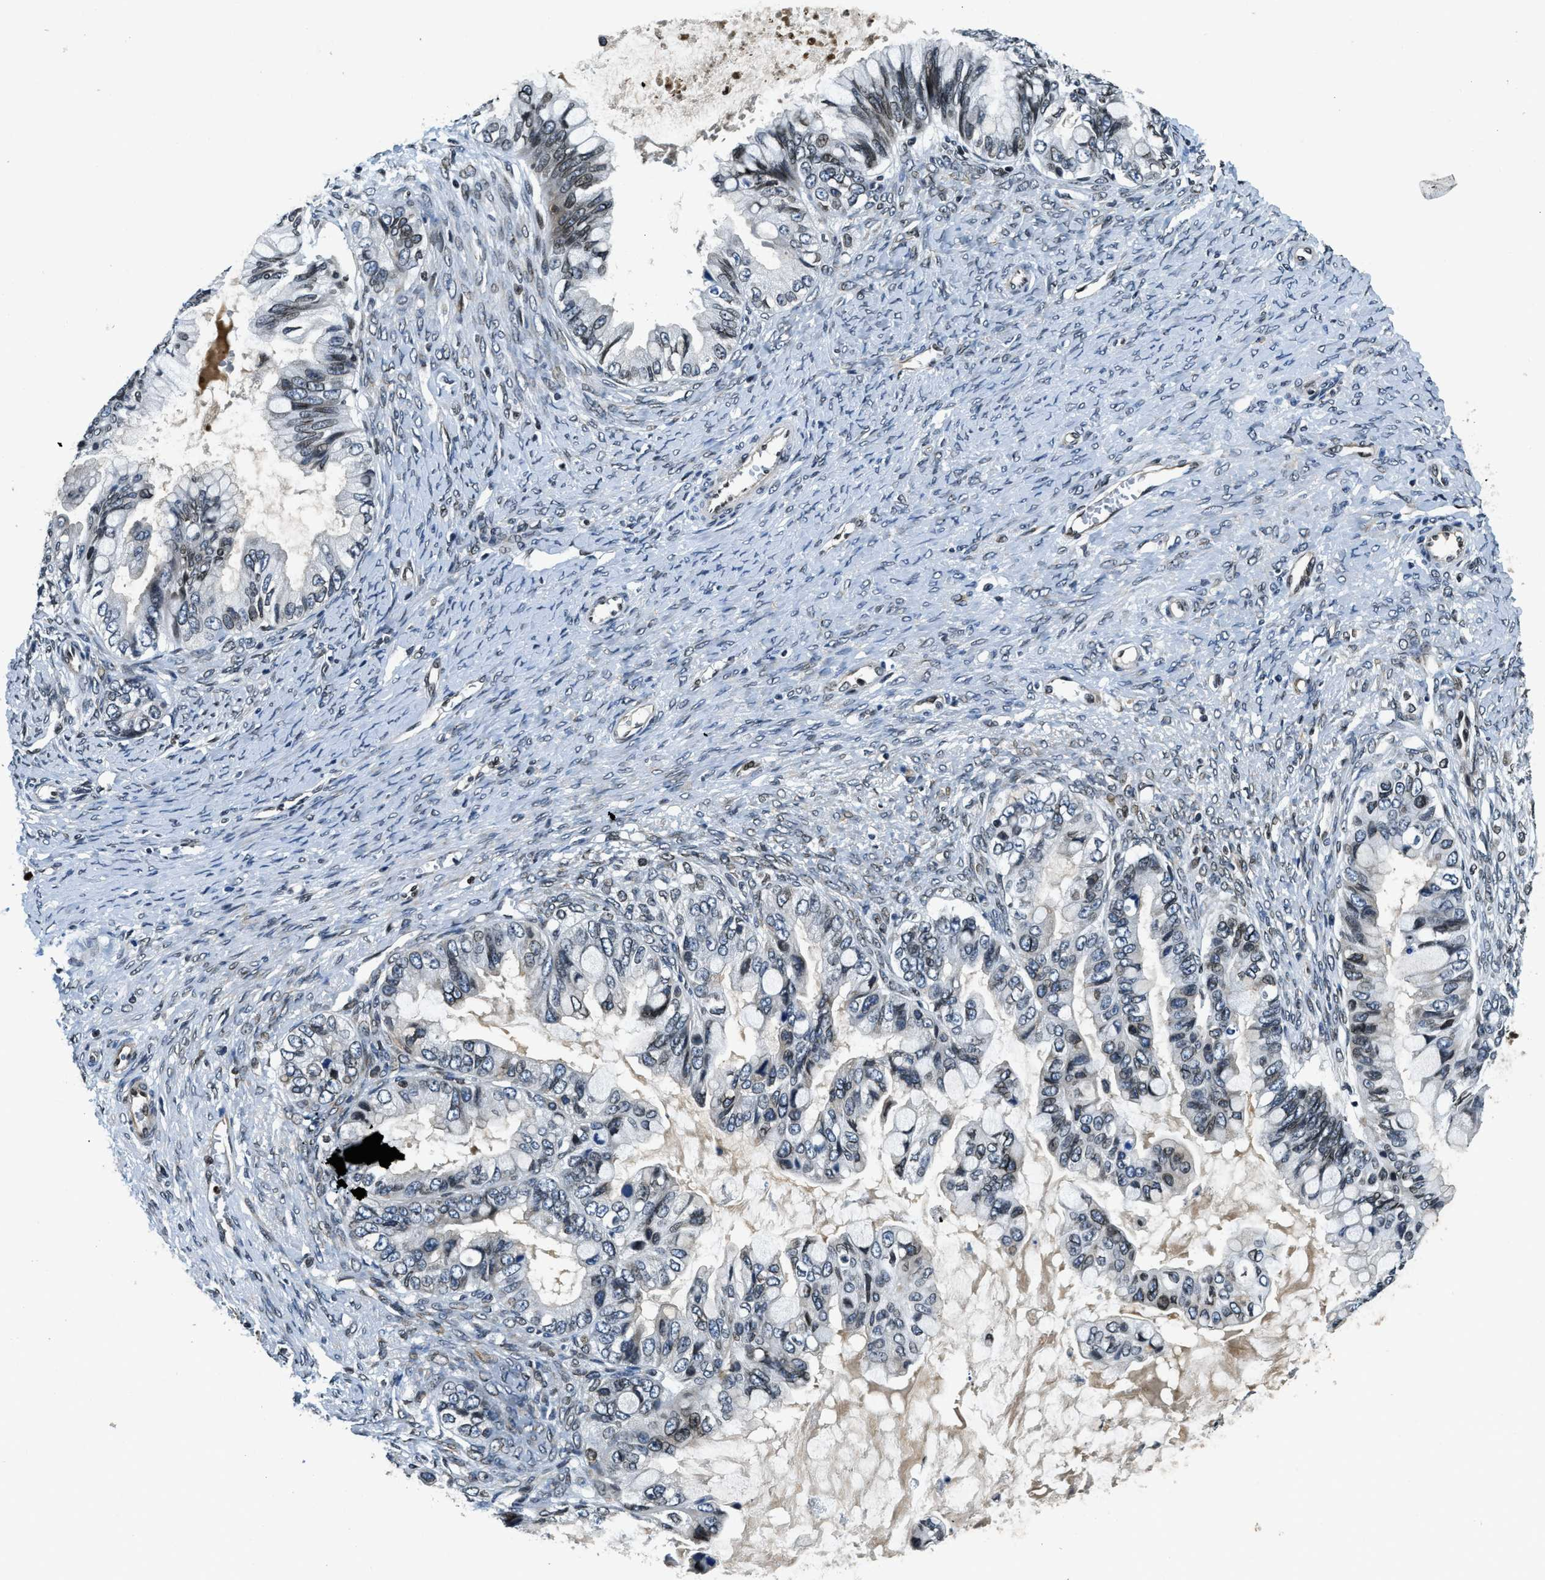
{"staining": {"intensity": "weak", "quantity": "25%-75%", "location": "nuclear"}, "tissue": "ovarian cancer", "cell_type": "Tumor cells", "image_type": "cancer", "snomed": [{"axis": "morphology", "description": "Cystadenocarcinoma, mucinous, NOS"}, {"axis": "topography", "description": "Ovary"}], "caption": "Weak nuclear staining is identified in approximately 25%-75% of tumor cells in mucinous cystadenocarcinoma (ovarian). (brown staining indicates protein expression, while blue staining denotes nuclei).", "gene": "ZC3HC1", "patient": {"sex": "female", "age": 80}}